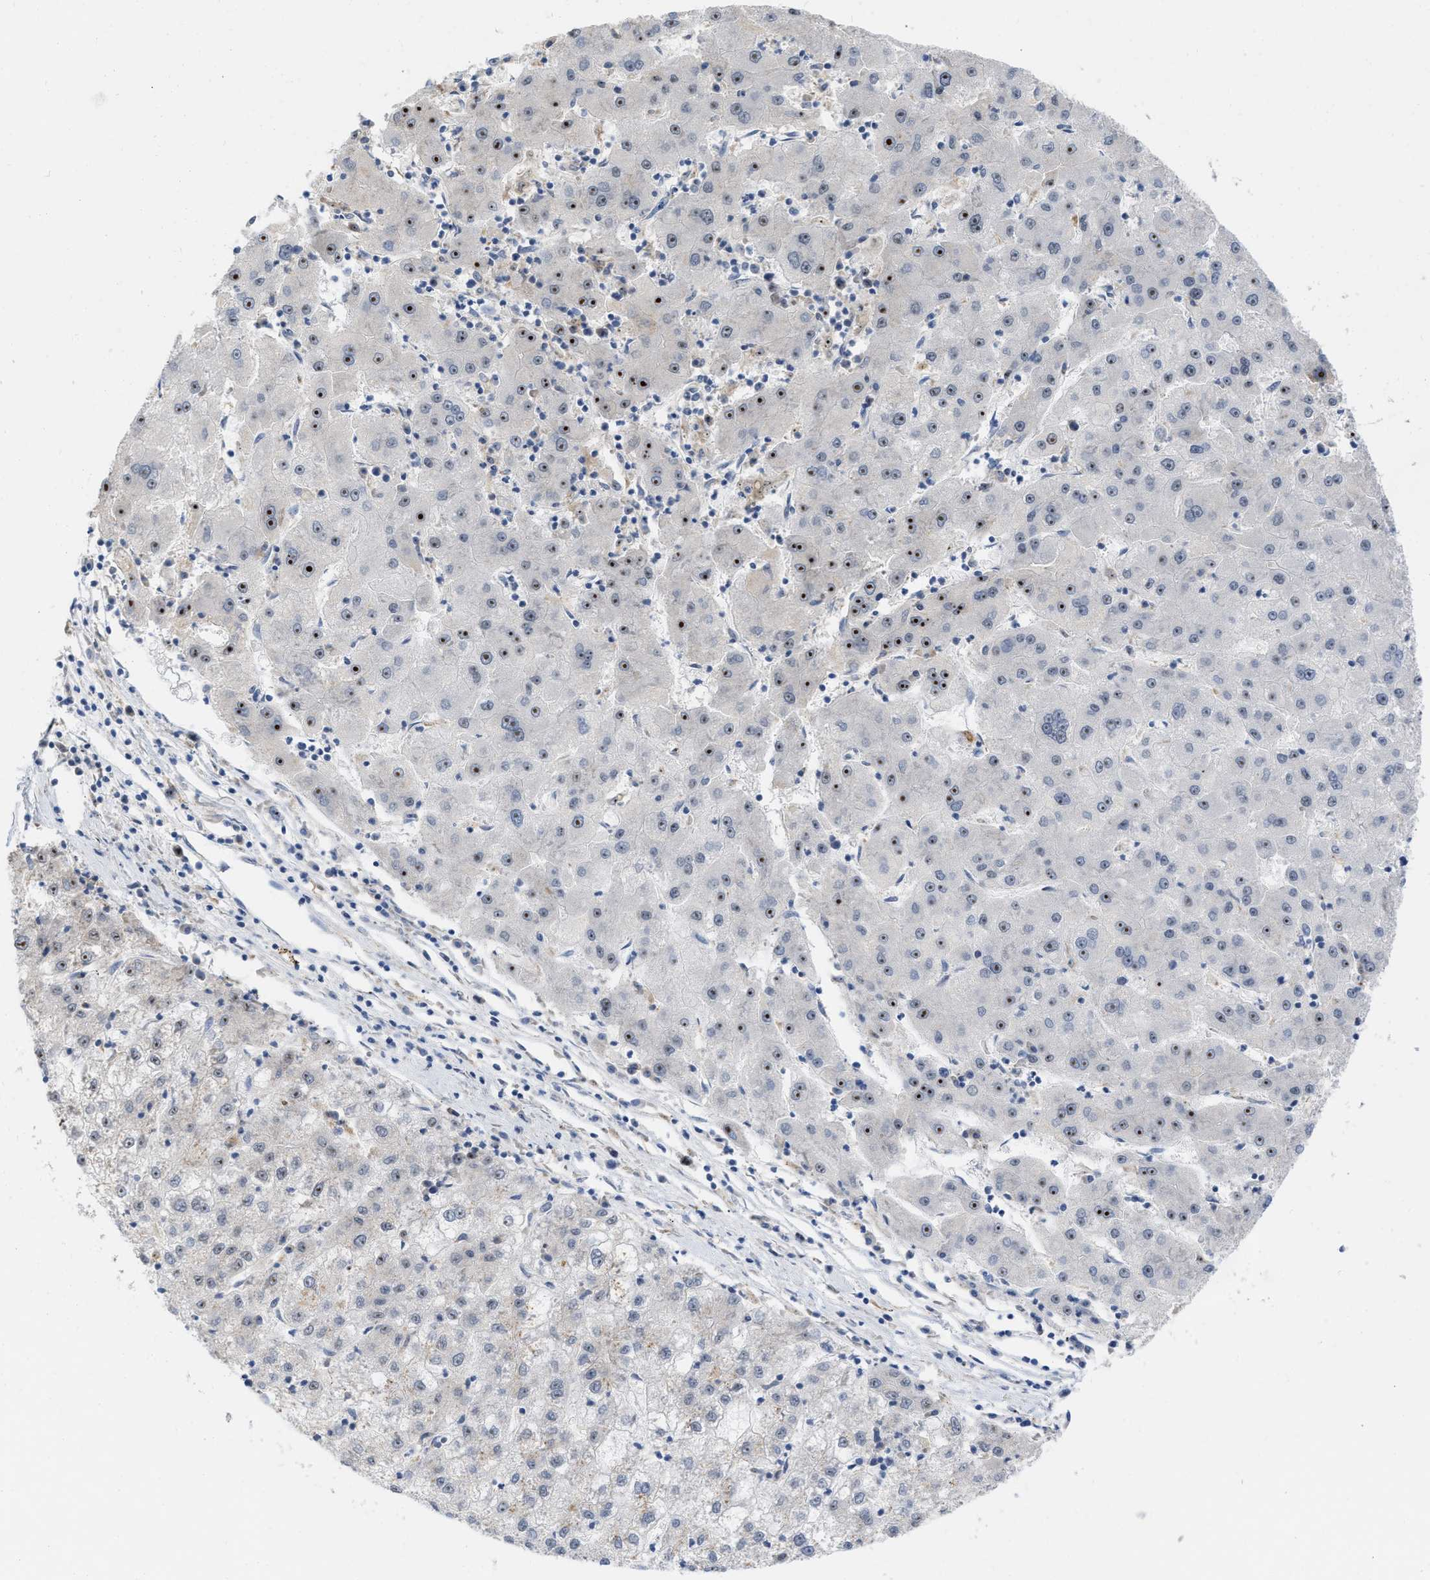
{"staining": {"intensity": "strong", "quantity": "<25%", "location": "nuclear"}, "tissue": "liver cancer", "cell_type": "Tumor cells", "image_type": "cancer", "snomed": [{"axis": "morphology", "description": "Carcinoma, Hepatocellular, NOS"}, {"axis": "topography", "description": "Liver"}], "caption": "Human liver cancer (hepatocellular carcinoma) stained with a protein marker shows strong staining in tumor cells.", "gene": "ELAC2", "patient": {"sex": "male", "age": 72}}